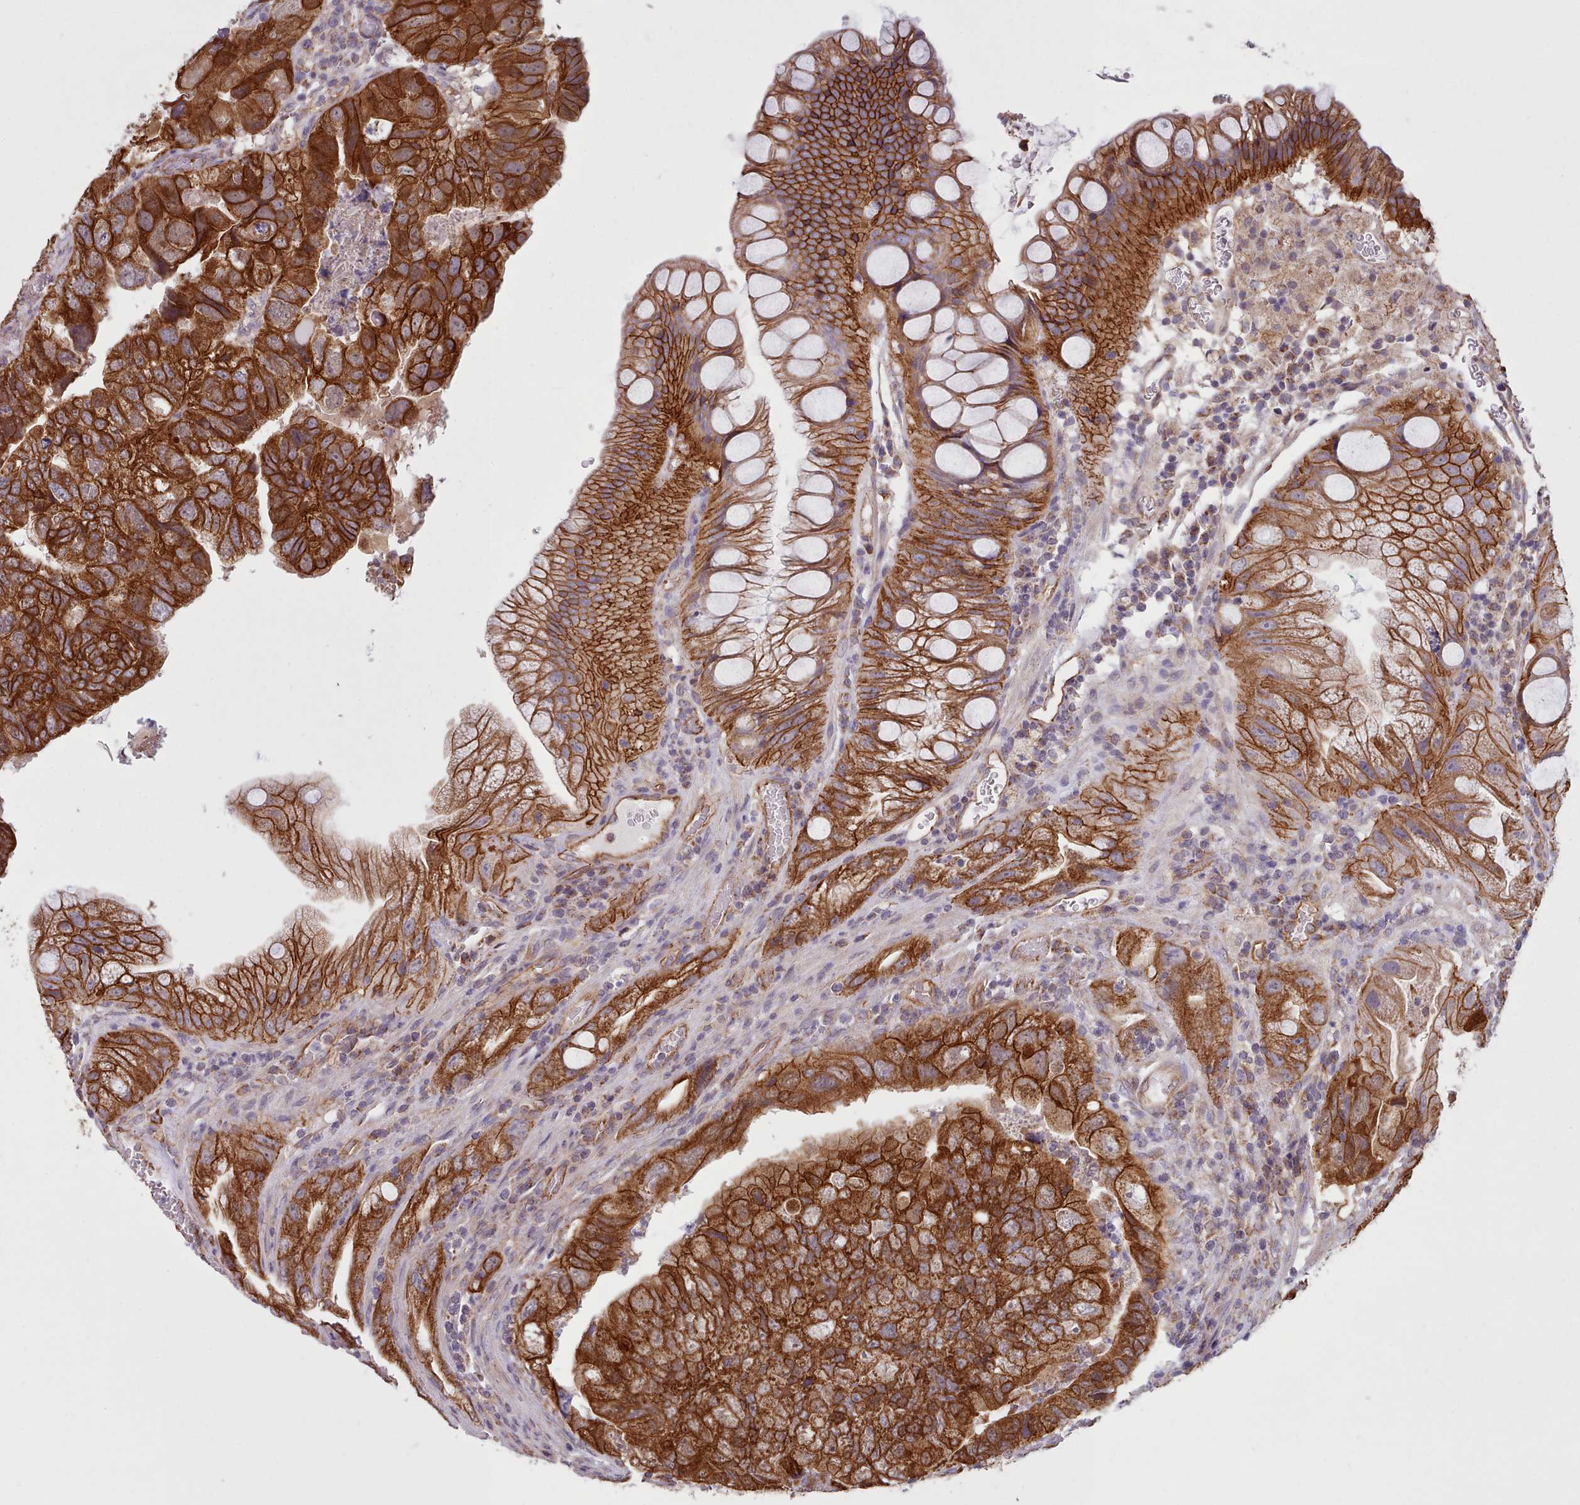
{"staining": {"intensity": "strong", "quantity": ">75%", "location": "cytoplasmic/membranous"}, "tissue": "colorectal cancer", "cell_type": "Tumor cells", "image_type": "cancer", "snomed": [{"axis": "morphology", "description": "Adenocarcinoma, NOS"}, {"axis": "topography", "description": "Rectum"}], "caption": "Immunohistochemistry of human adenocarcinoma (colorectal) demonstrates high levels of strong cytoplasmic/membranous expression in approximately >75% of tumor cells.", "gene": "MRPL46", "patient": {"sex": "male", "age": 63}}